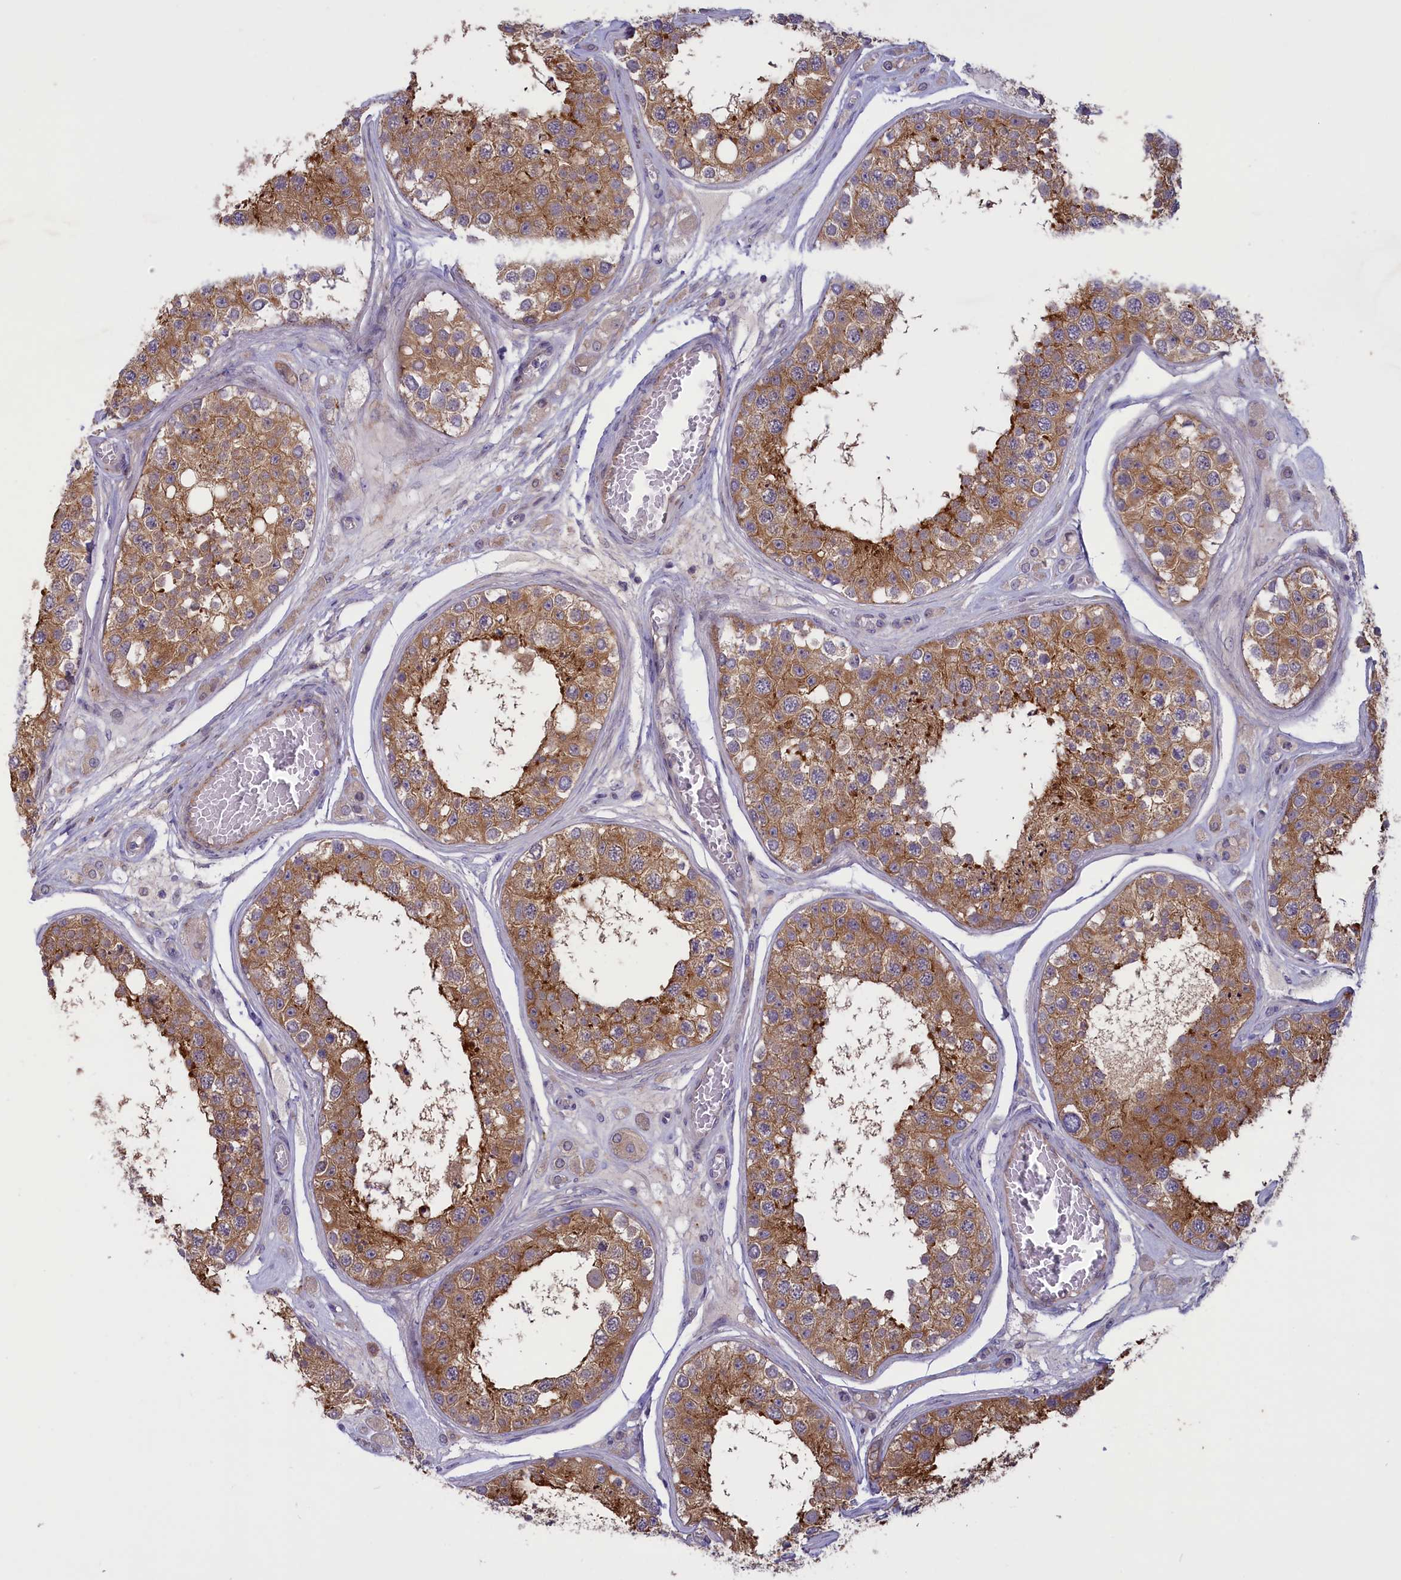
{"staining": {"intensity": "moderate", "quantity": ">75%", "location": "cytoplasmic/membranous"}, "tissue": "testis", "cell_type": "Cells in seminiferous ducts", "image_type": "normal", "snomed": [{"axis": "morphology", "description": "Normal tissue, NOS"}, {"axis": "topography", "description": "Testis"}], "caption": "About >75% of cells in seminiferous ducts in benign human testis show moderate cytoplasmic/membranous protein staining as visualized by brown immunohistochemical staining.", "gene": "CORO2A", "patient": {"sex": "male", "age": 25}}